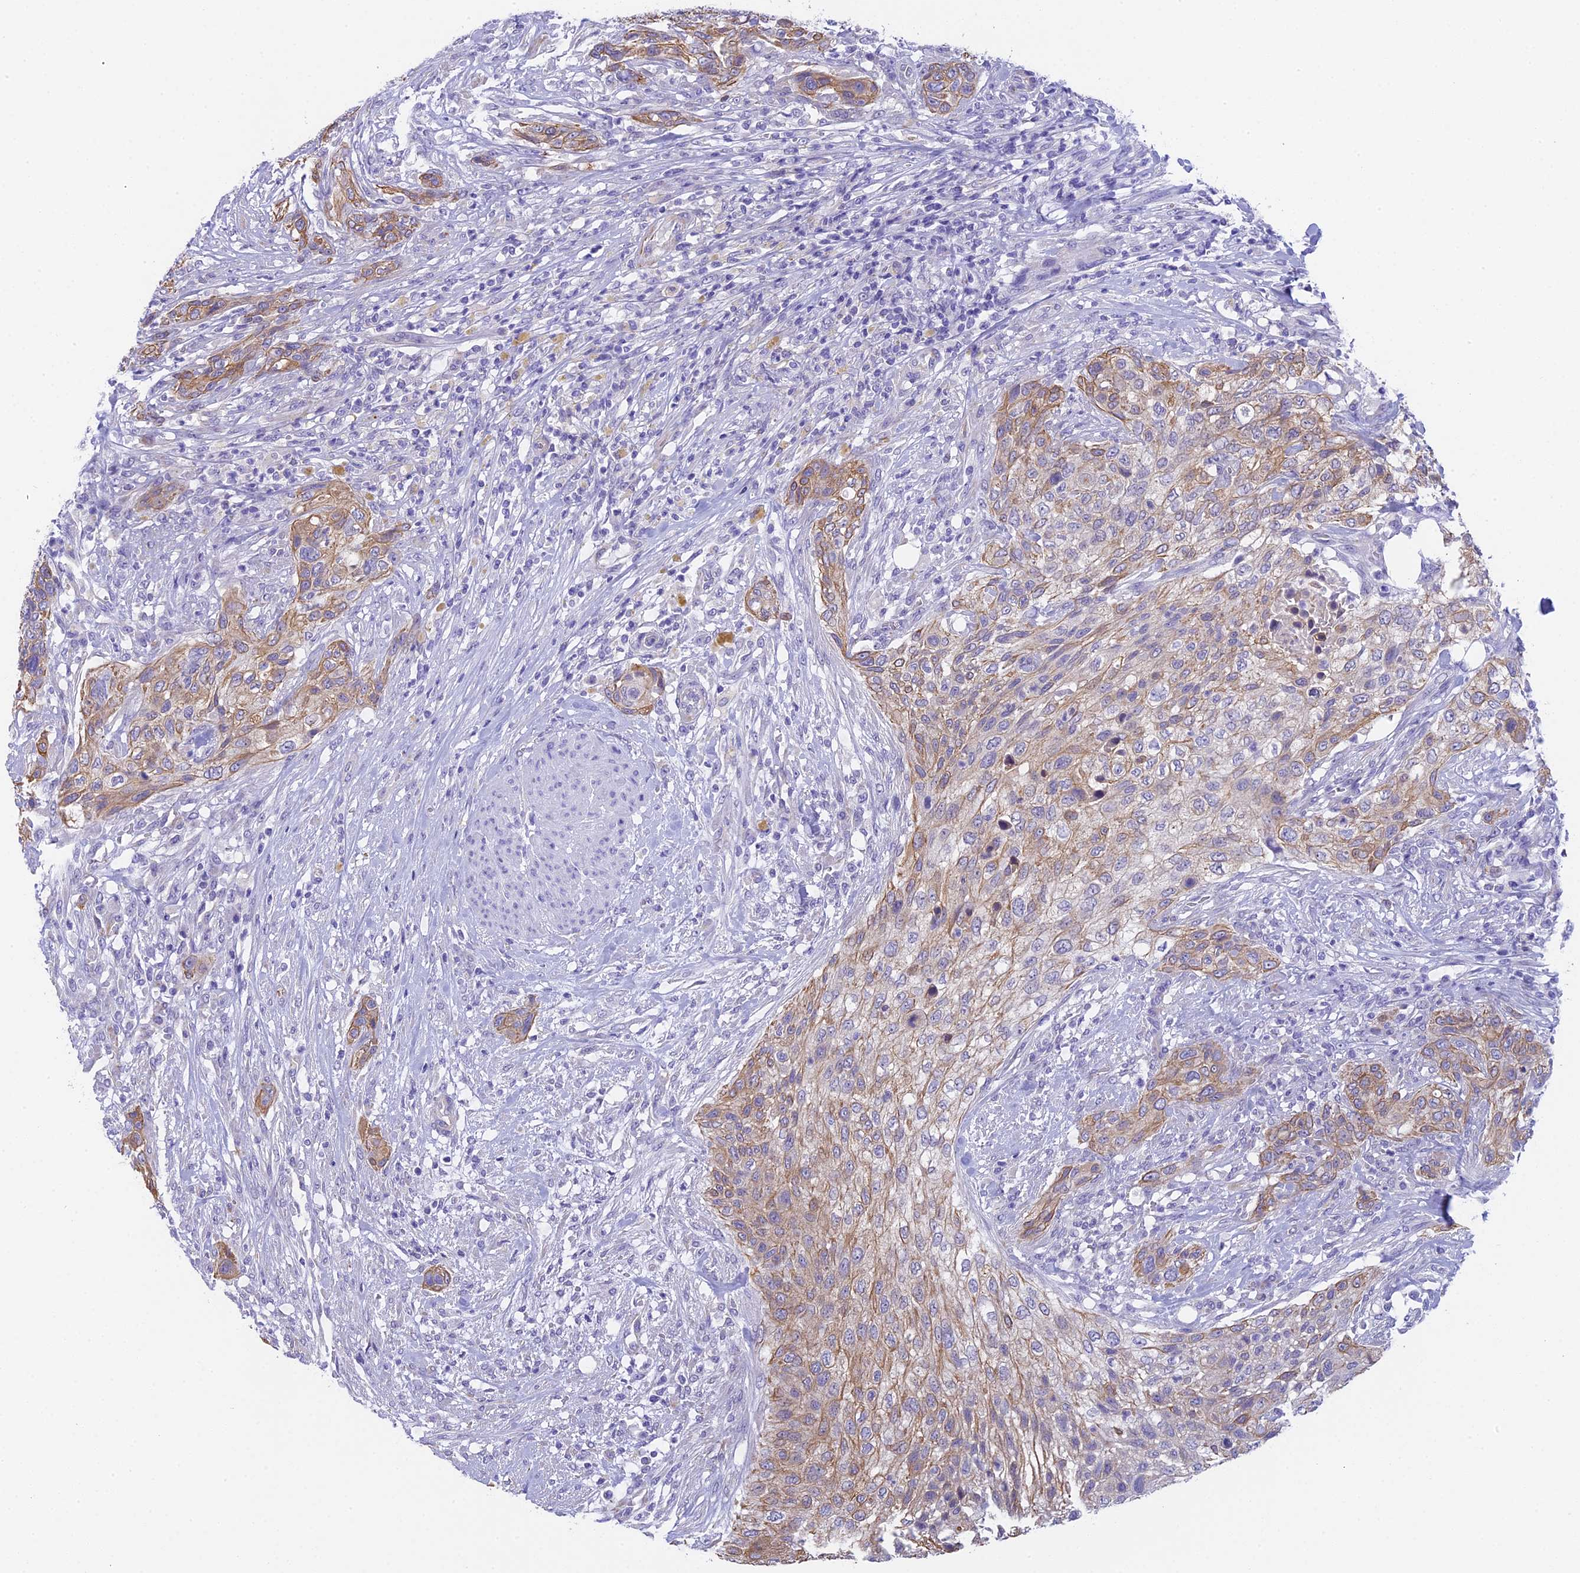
{"staining": {"intensity": "weak", "quantity": ">75%", "location": "cytoplasmic/membranous"}, "tissue": "urothelial cancer", "cell_type": "Tumor cells", "image_type": "cancer", "snomed": [{"axis": "morphology", "description": "Urothelial carcinoma, High grade"}, {"axis": "topography", "description": "Urinary bladder"}], "caption": "Urothelial carcinoma (high-grade) stained for a protein (brown) demonstrates weak cytoplasmic/membranous positive staining in approximately >75% of tumor cells.", "gene": "TACSTD2", "patient": {"sex": "male", "age": 35}}